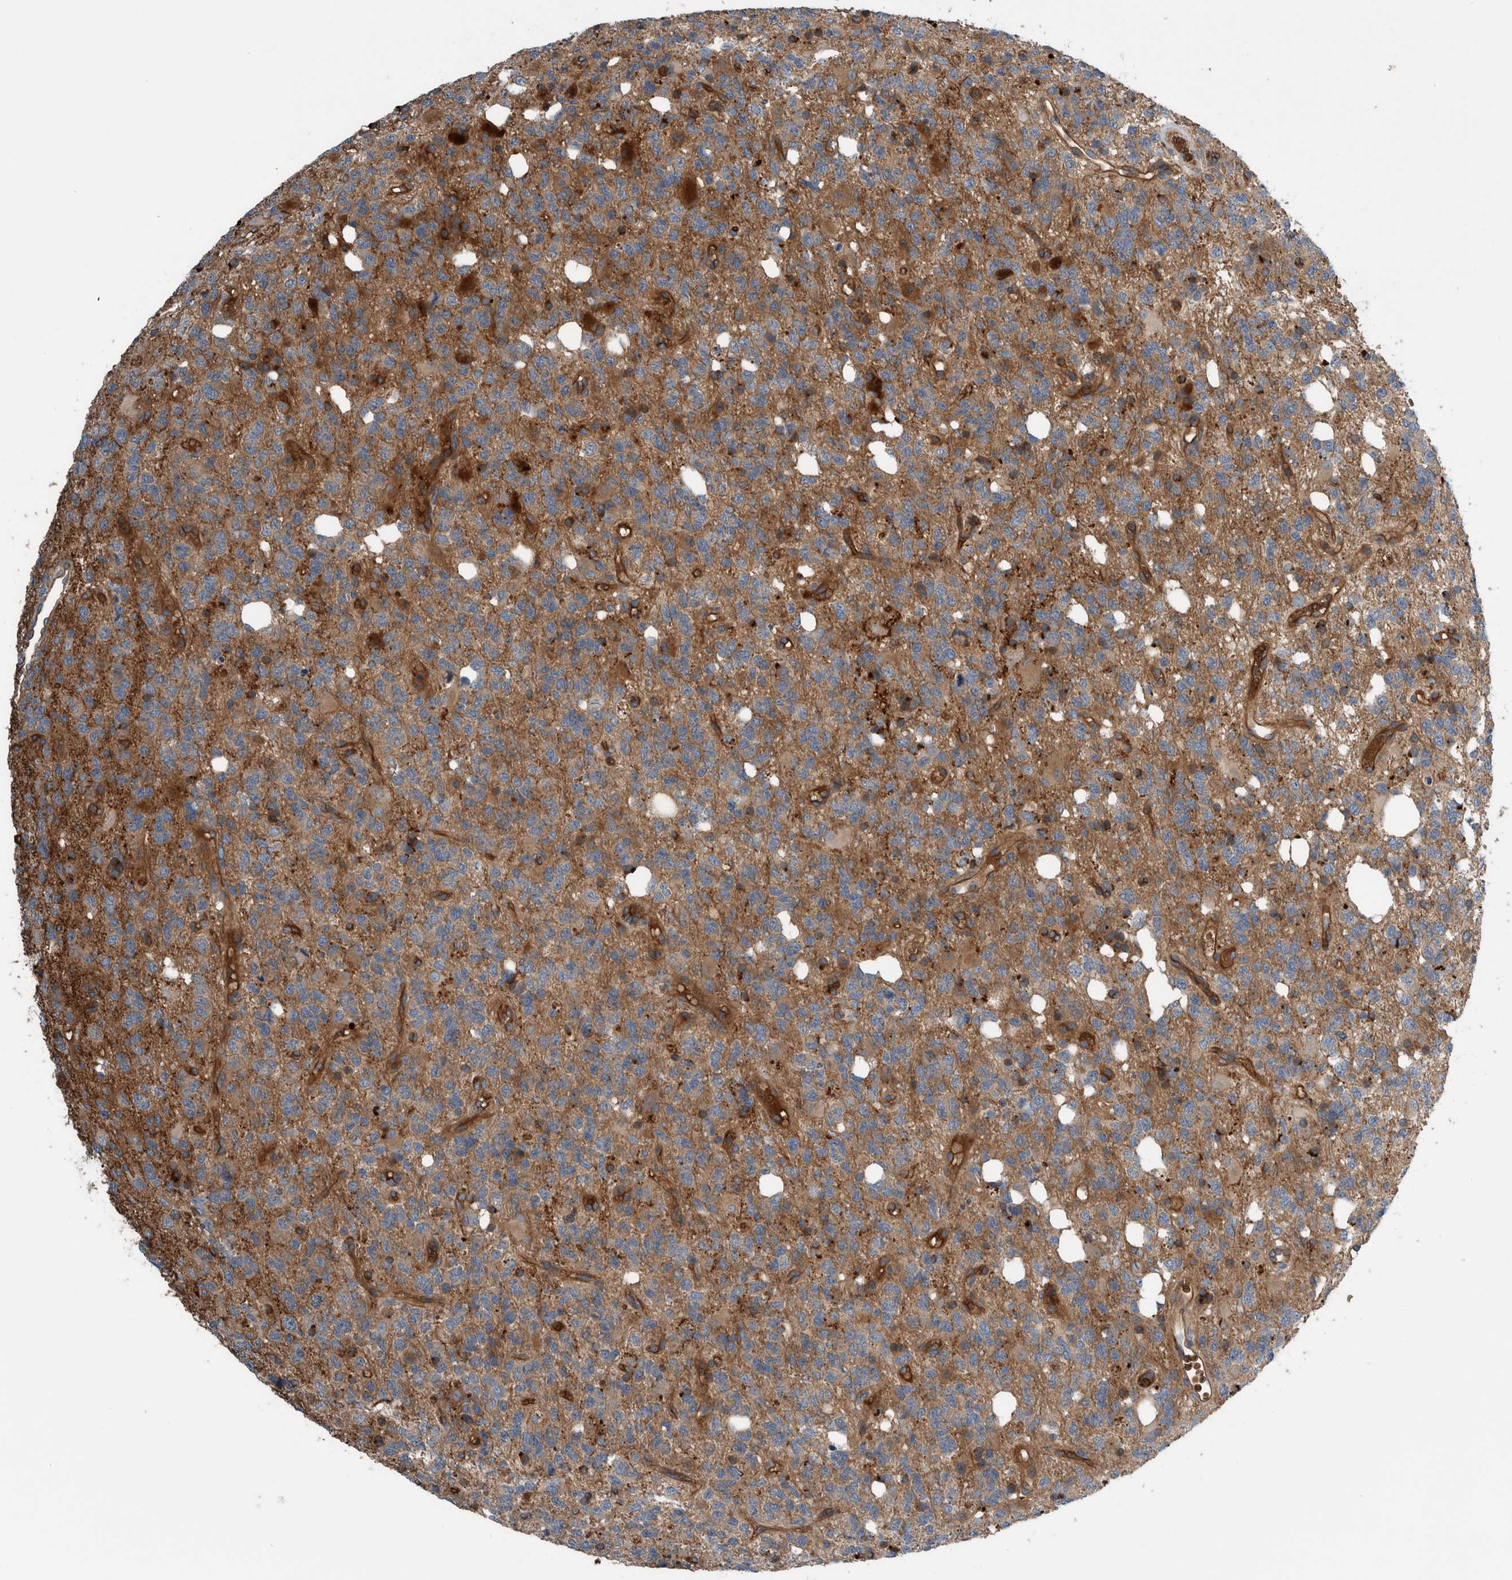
{"staining": {"intensity": "strong", "quantity": ">75%", "location": "cytoplasmic/membranous"}, "tissue": "glioma", "cell_type": "Tumor cells", "image_type": "cancer", "snomed": [{"axis": "morphology", "description": "Glioma, malignant, High grade"}, {"axis": "topography", "description": "Brain"}], "caption": "High-magnification brightfield microscopy of high-grade glioma (malignant) stained with DAB (3,3'-diaminobenzidine) (brown) and counterstained with hematoxylin (blue). tumor cells exhibit strong cytoplasmic/membranous positivity is seen in about>75% of cells.", "gene": "GLT8D2", "patient": {"sex": "female", "age": 62}}